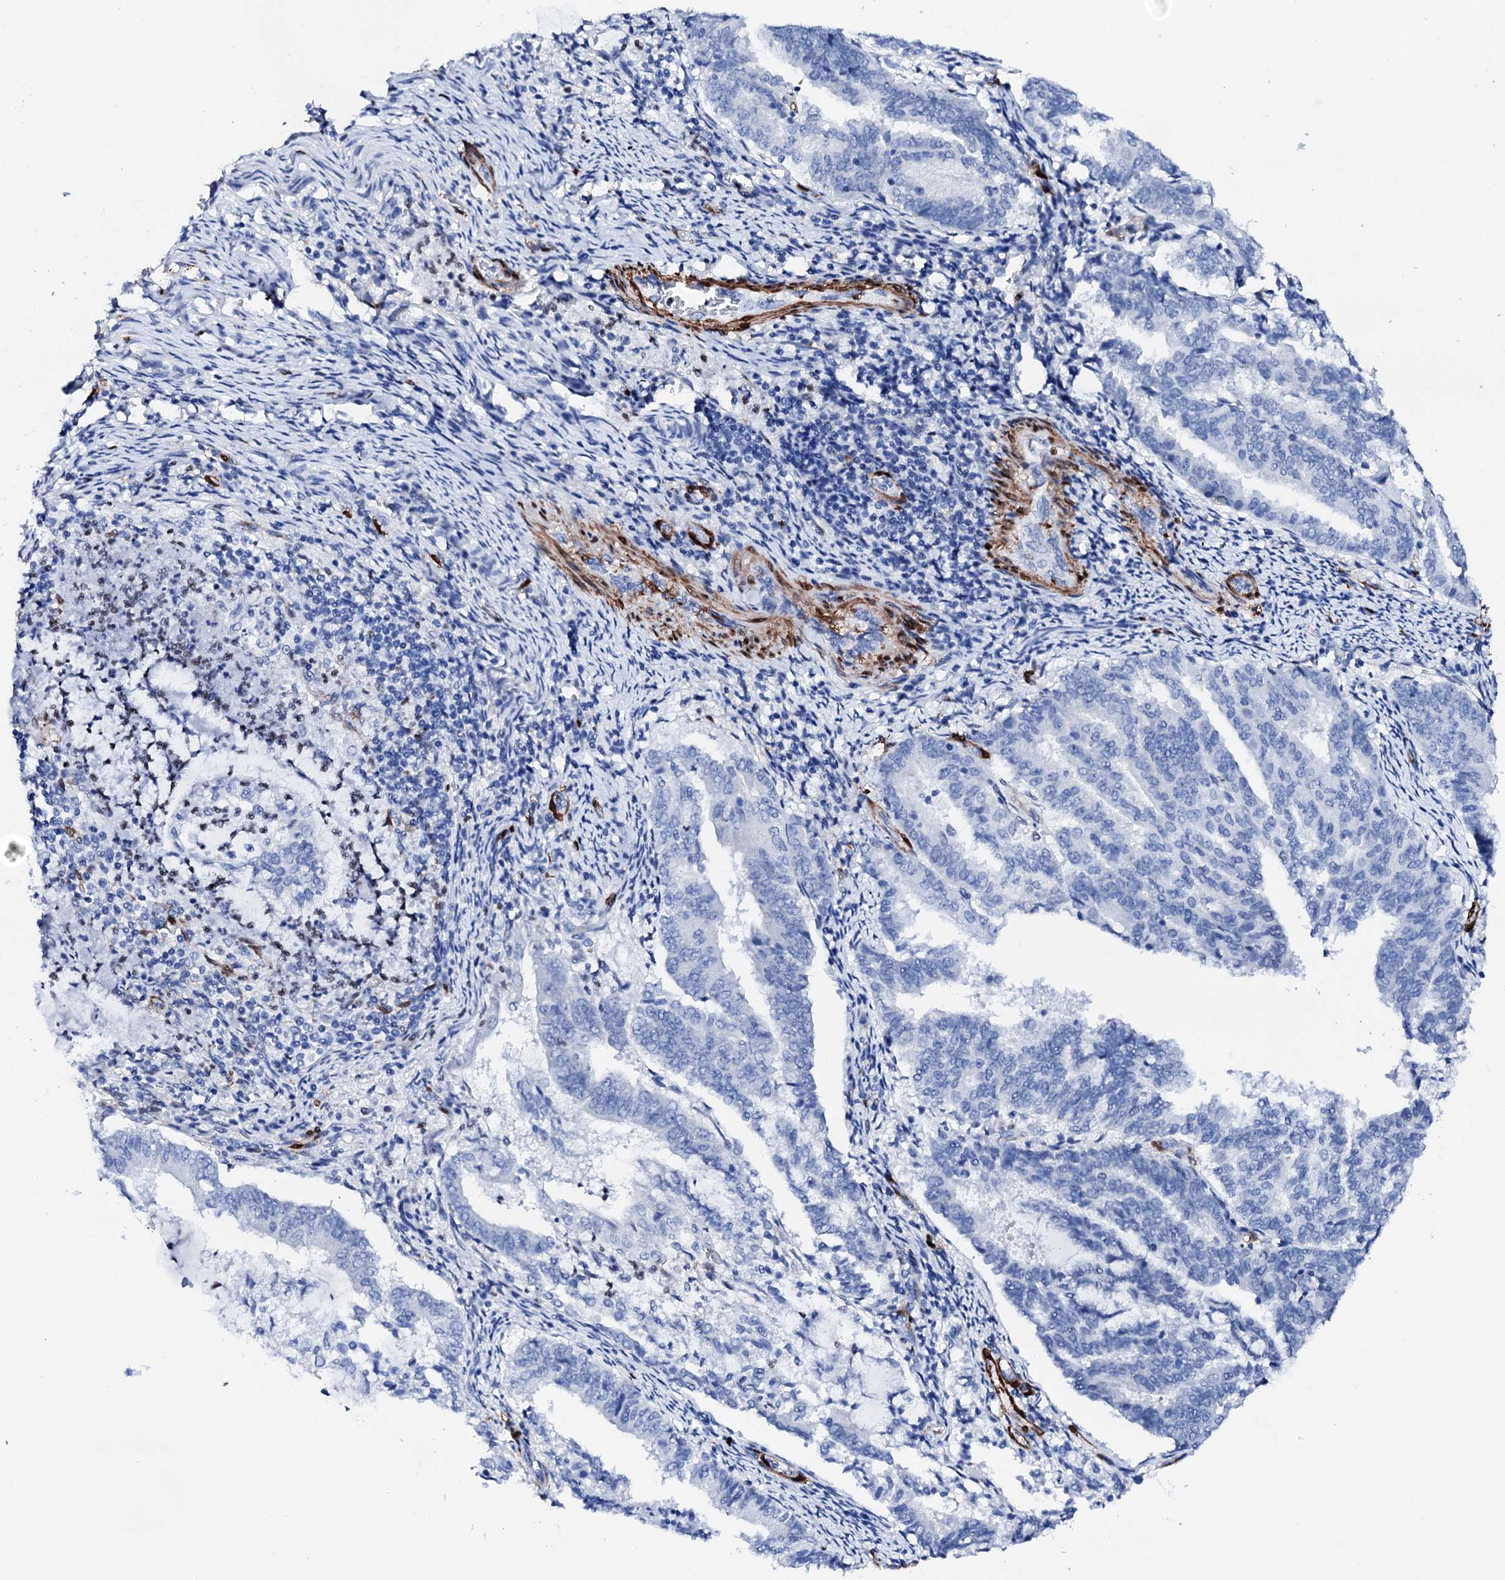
{"staining": {"intensity": "negative", "quantity": "none", "location": "none"}, "tissue": "endometrial cancer", "cell_type": "Tumor cells", "image_type": "cancer", "snomed": [{"axis": "morphology", "description": "Adenocarcinoma, NOS"}, {"axis": "topography", "description": "Endometrium"}], "caption": "Immunohistochemistry (IHC) histopathology image of neoplastic tissue: human endometrial cancer (adenocarcinoma) stained with DAB exhibits no significant protein positivity in tumor cells.", "gene": "NRIP2", "patient": {"sex": "female", "age": 80}}